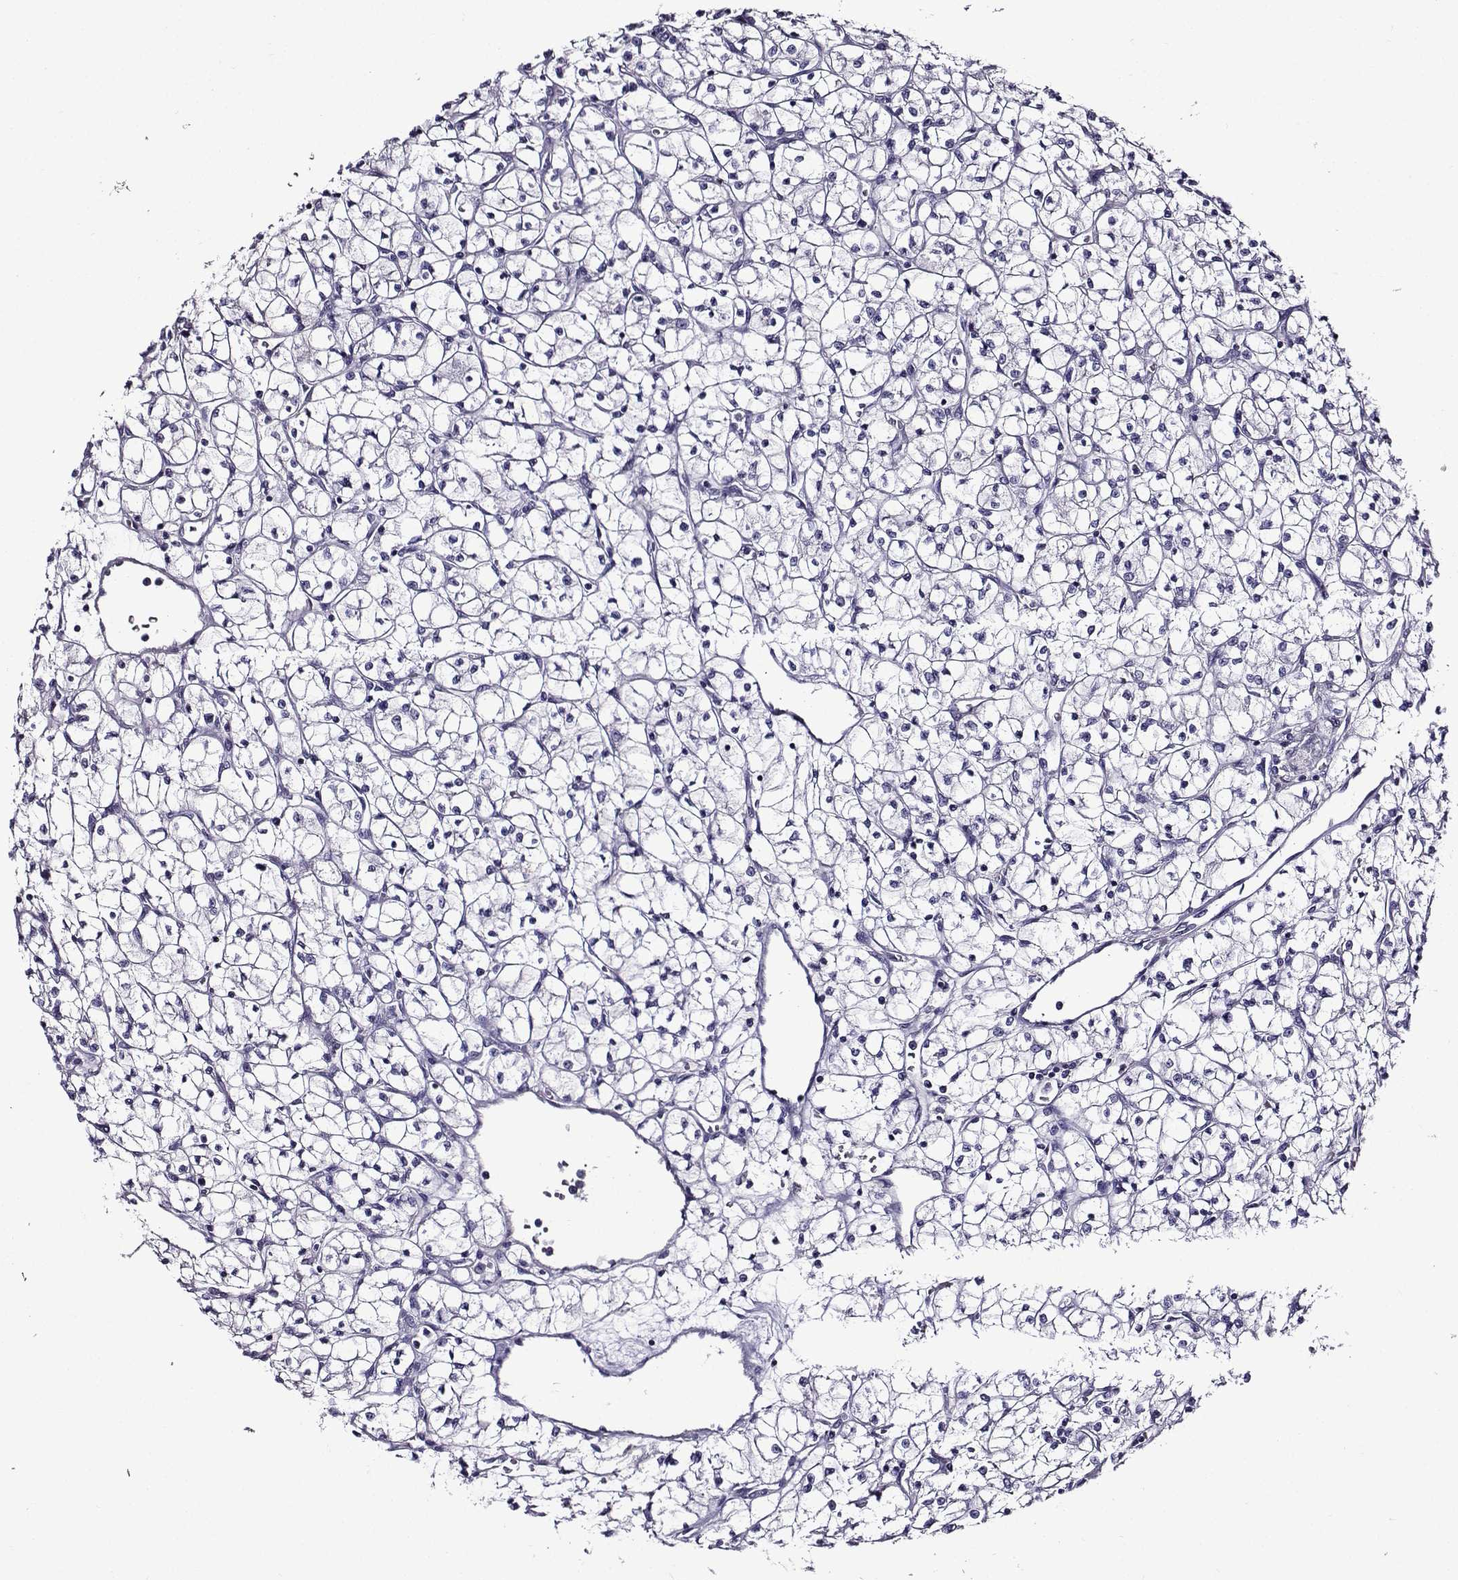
{"staining": {"intensity": "negative", "quantity": "none", "location": "none"}, "tissue": "renal cancer", "cell_type": "Tumor cells", "image_type": "cancer", "snomed": [{"axis": "morphology", "description": "Adenocarcinoma, NOS"}, {"axis": "topography", "description": "Kidney"}], "caption": "High magnification brightfield microscopy of adenocarcinoma (renal) stained with DAB (3,3'-diaminobenzidine) (brown) and counterstained with hematoxylin (blue): tumor cells show no significant staining.", "gene": "TMEM266", "patient": {"sex": "female", "age": 64}}